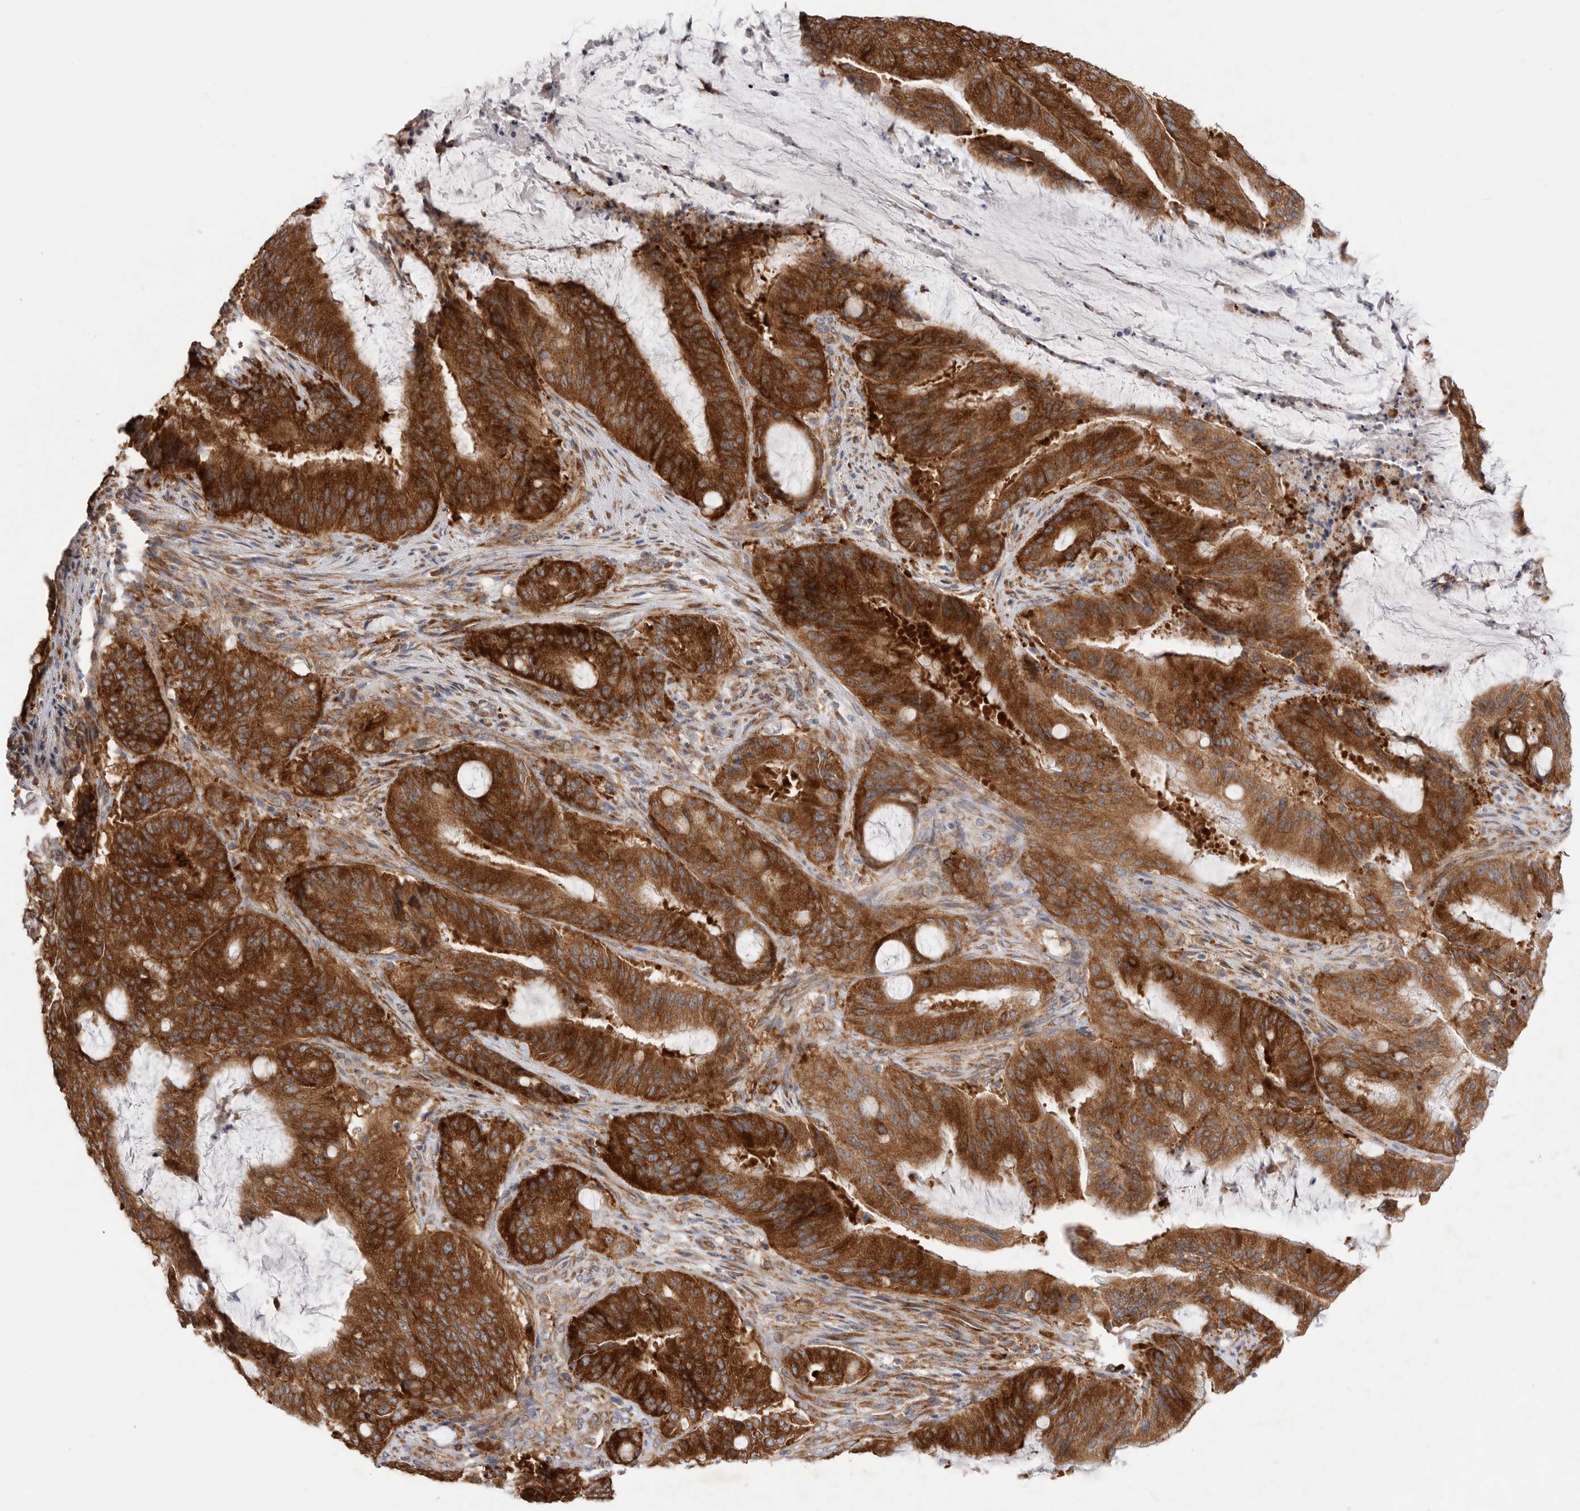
{"staining": {"intensity": "strong", "quantity": ">75%", "location": "cytoplasmic/membranous"}, "tissue": "liver cancer", "cell_type": "Tumor cells", "image_type": "cancer", "snomed": [{"axis": "morphology", "description": "Normal tissue, NOS"}, {"axis": "morphology", "description": "Cholangiocarcinoma"}, {"axis": "topography", "description": "Liver"}, {"axis": "topography", "description": "Peripheral nerve tissue"}], "caption": "Human cholangiocarcinoma (liver) stained for a protein (brown) demonstrates strong cytoplasmic/membranous positive staining in approximately >75% of tumor cells.", "gene": "SERBP1", "patient": {"sex": "female", "age": 73}}